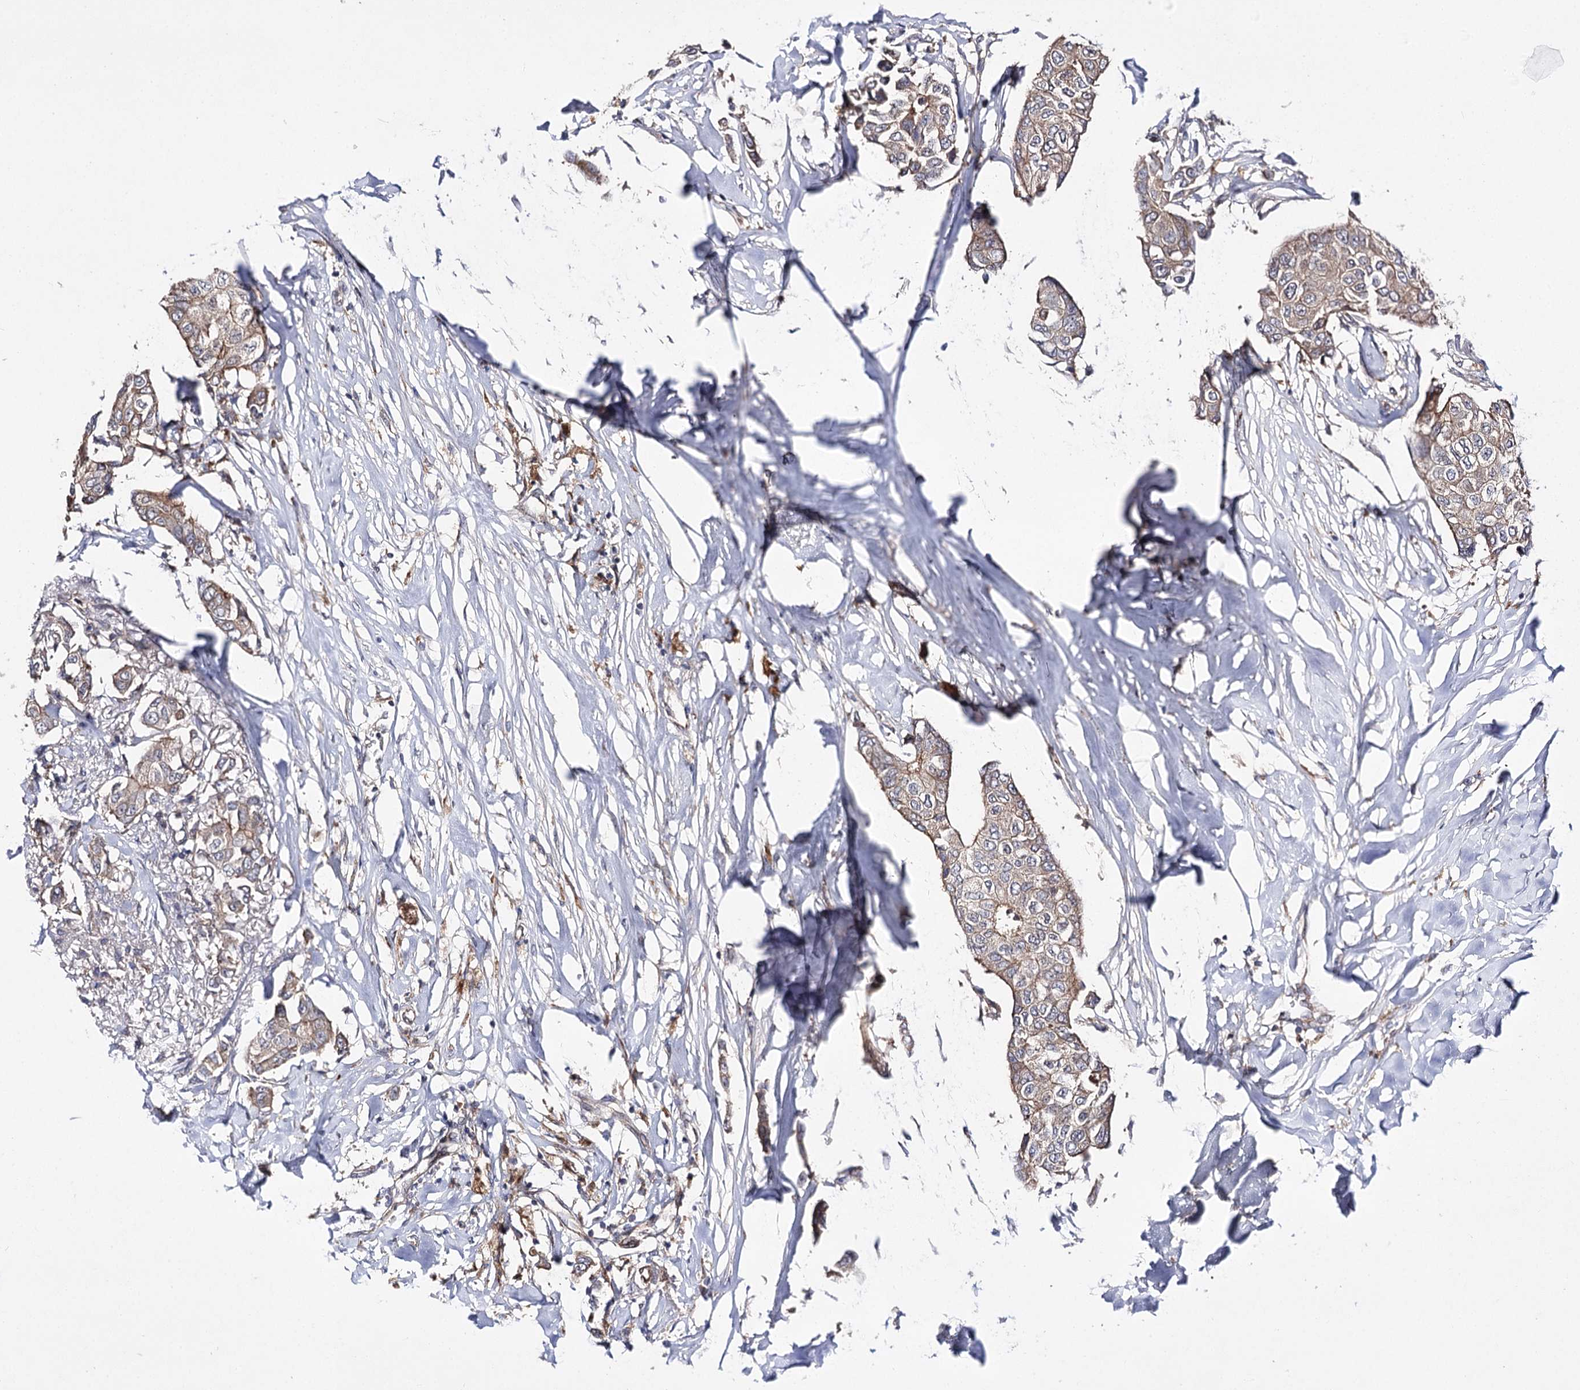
{"staining": {"intensity": "weak", "quantity": "25%-75%", "location": "cytoplasmic/membranous"}, "tissue": "breast cancer", "cell_type": "Tumor cells", "image_type": "cancer", "snomed": [{"axis": "morphology", "description": "Duct carcinoma"}, {"axis": "topography", "description": "Breast"}], "caption": "This is a micrograph of IHC staining of breast invasive ductal carcinoma, which shows weak positivity in the cytoplasmic/membranous of tumor cells.", "gene": "BCR", "patient": {"sex": "female", "age": 80}}